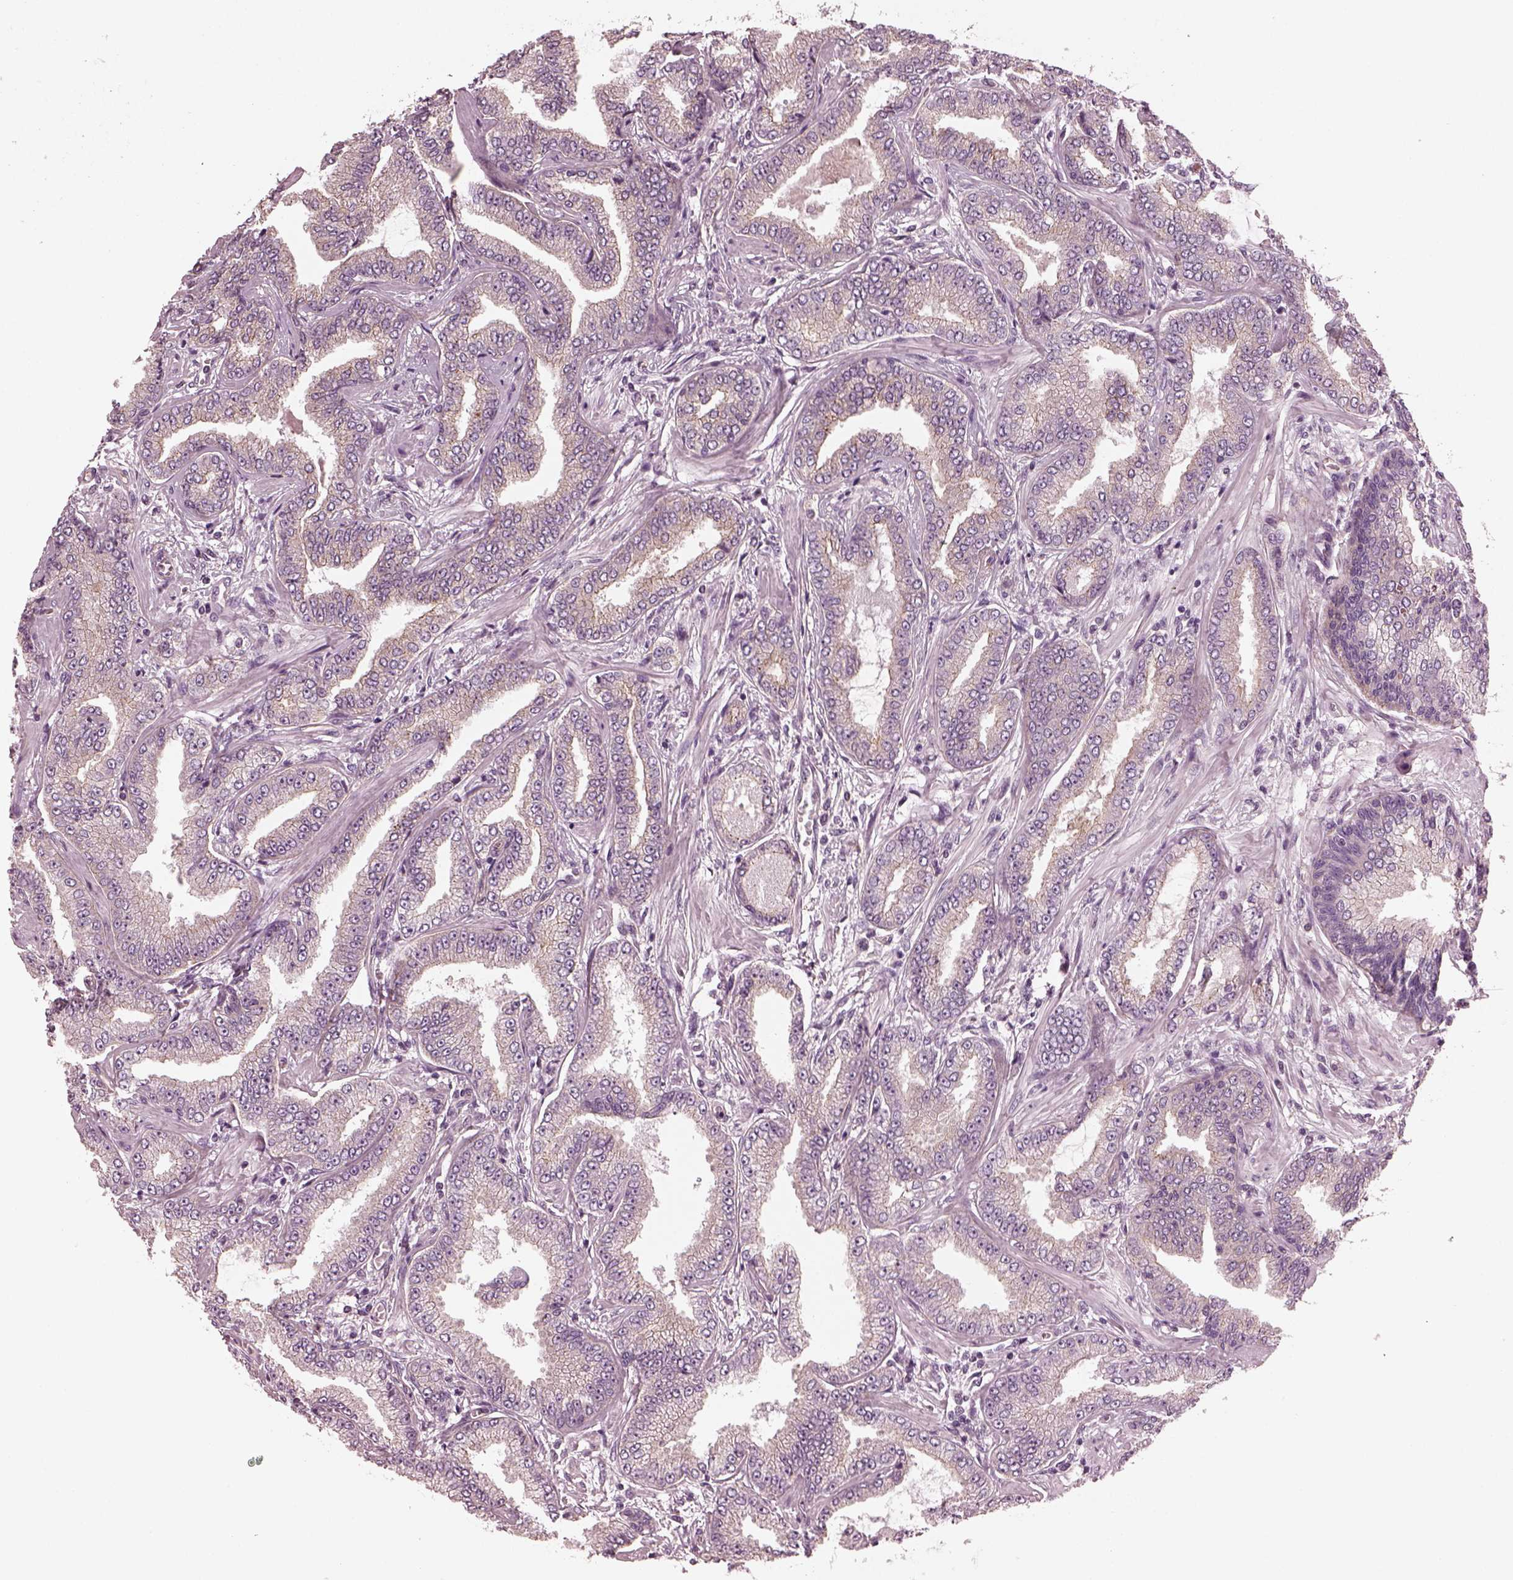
{"staining": {"intensity": "weak", "quantity": "<25%", "location": "cytoplasmic/membranous"}, "tissue": "prostate cancer", "cell_type": "Tumor cells", "image_type": "cancer", "snomed": [{"axis": "morphology", "description": "Adenocarcinoma, Low grade"}, {"axis": "topography", "description": "Prostate"}], "caption": "The histopathology image demonstrates no staining of tumor cells in prostate cancer.", "gene": "ODAD1", "patient": {"sex": "male", "age": 55}}